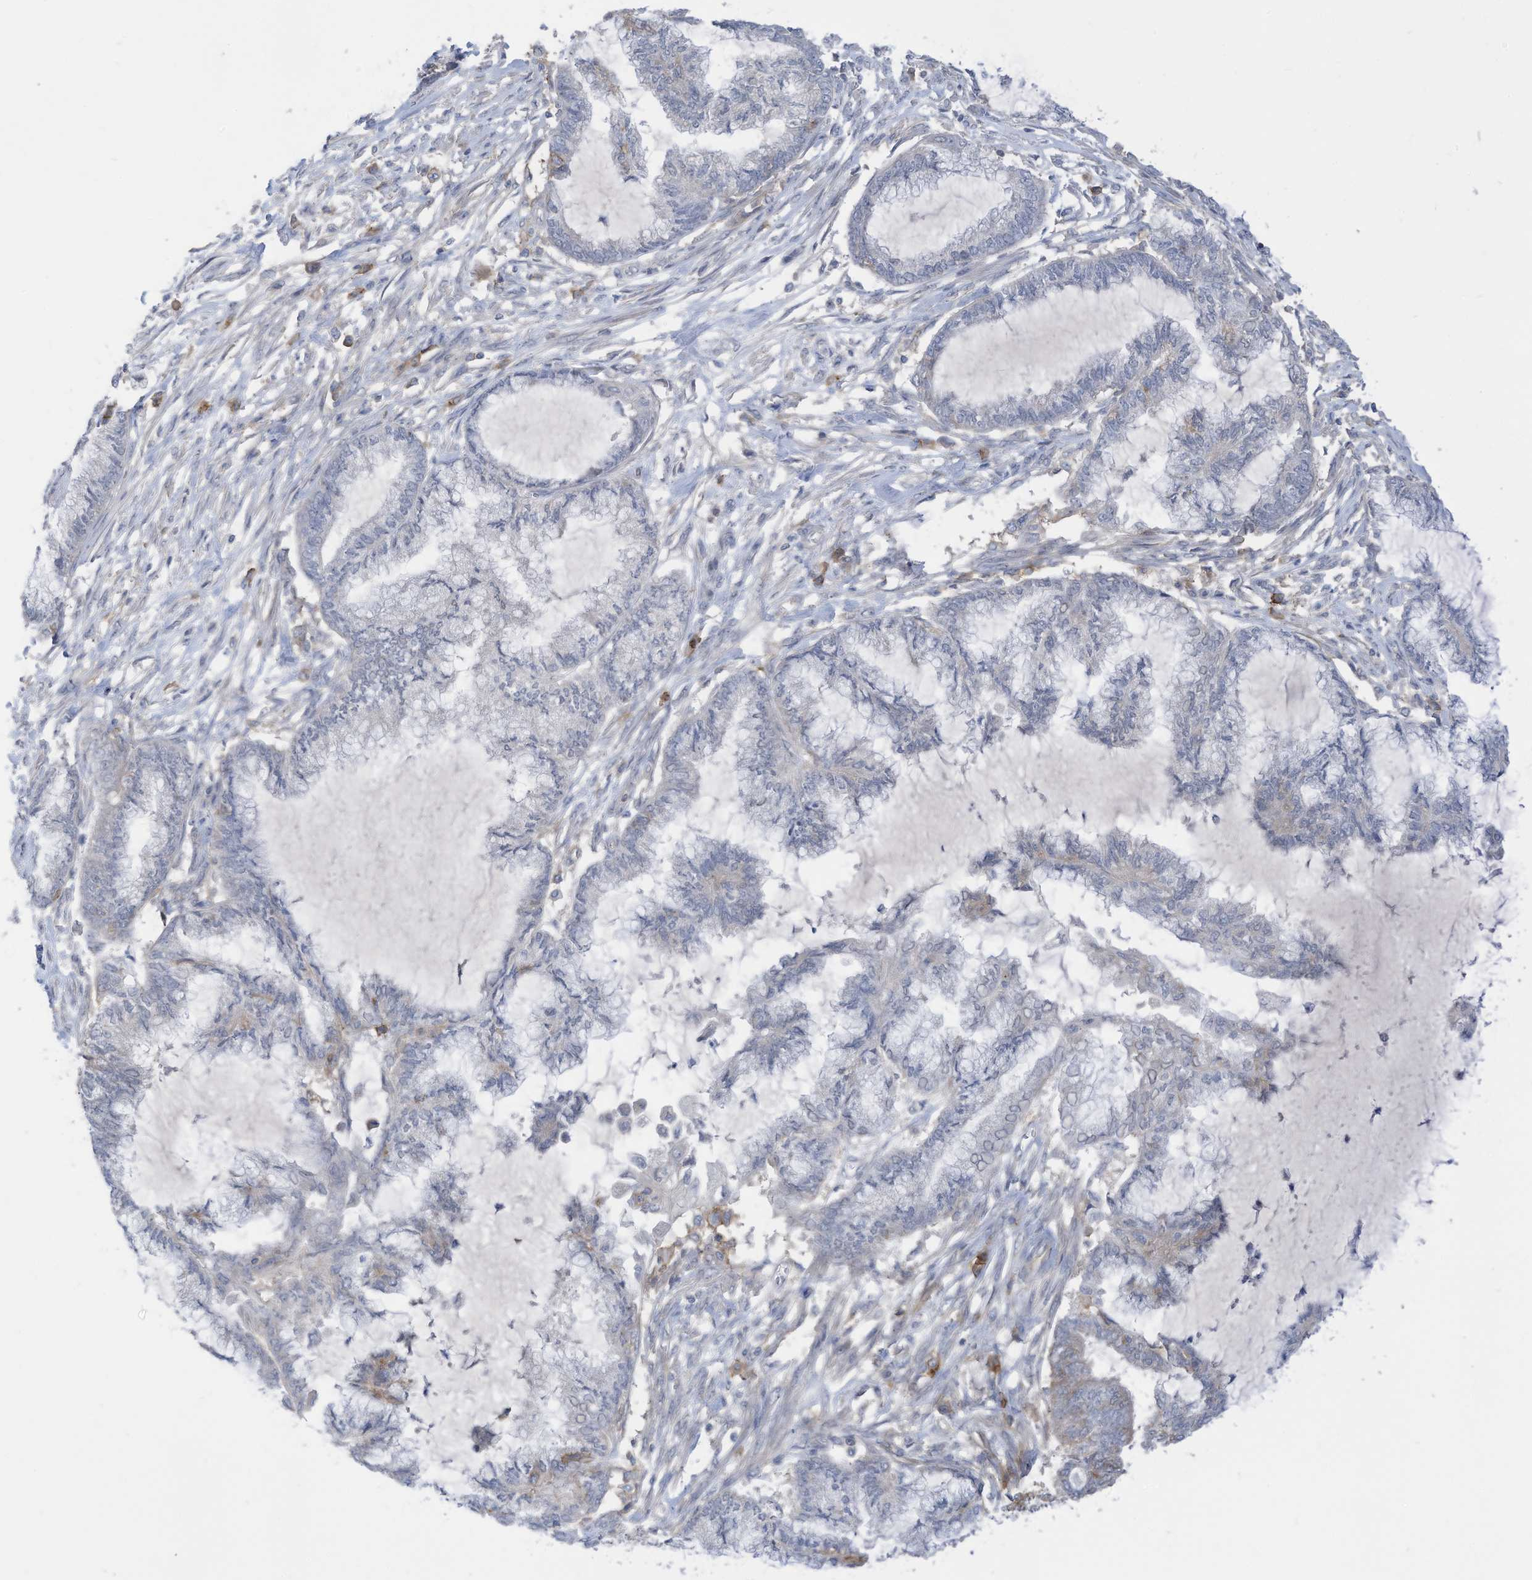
{"staining": {"intensity": "negative", "quantity": "none", "location": "none"}, "tissue": "endometrial cancer", "cell_type": "Tumor cells", "image_type": "cancer", "snomed": [{"axis": "morphology", "description": "Adenocarcinoma, NOS"}, {"axis": "topography", "description": "Endometrium"}], "caption": "An image of endometrial cancer (adenocarcinoma) stained for a protein exhibits no brown staining in tumor cells.", "gene": "SLC1A5", "patient": {"sex": "female", "age": 86}}